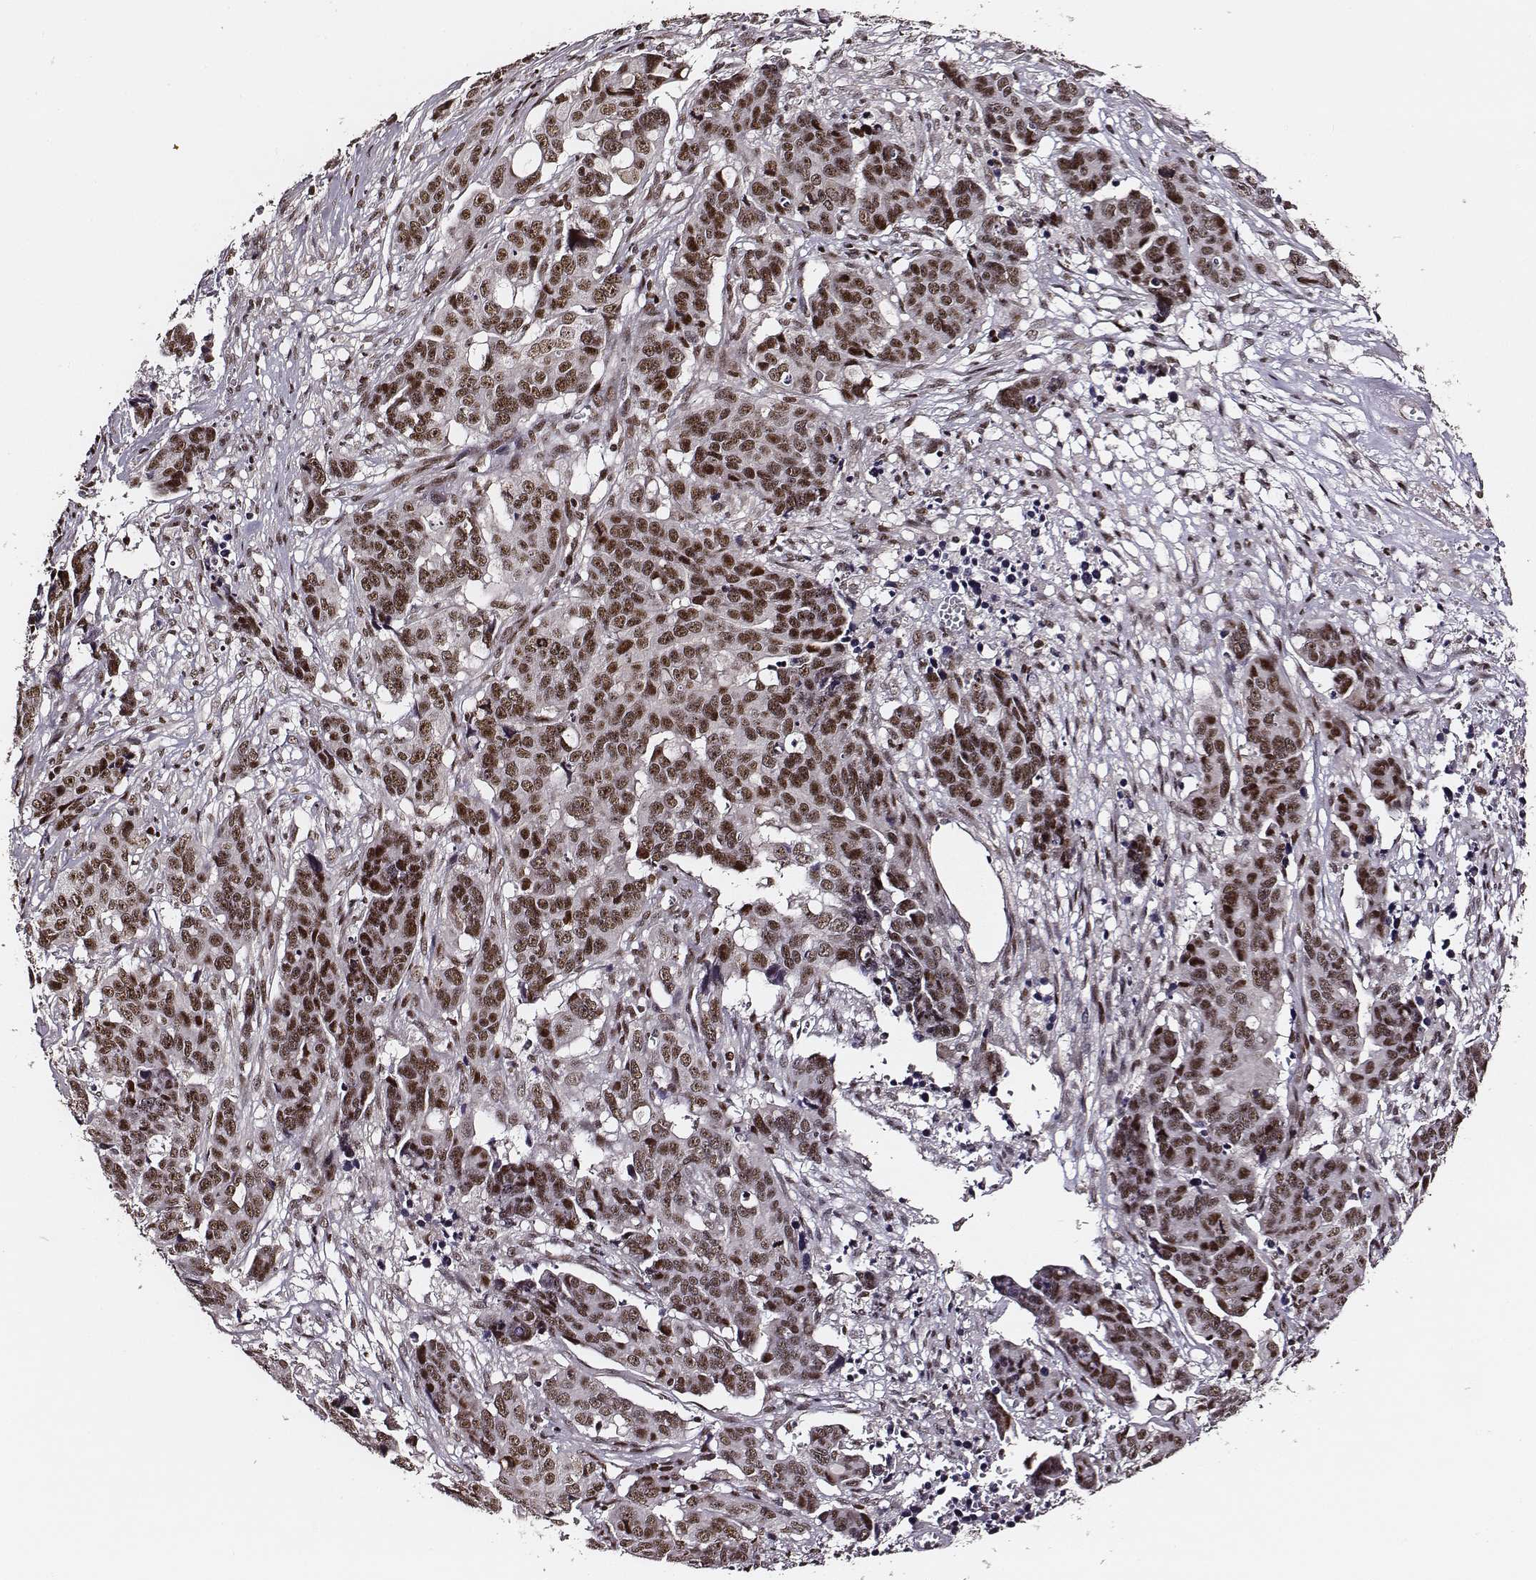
{"staining": {"intensity": "moderate", "quantity": ">75%", "location": "nuclear"}, "tissue": "ovarian cancer", "cell_type": "Tumor cells", "image_type": "cancer", "snomed": [{"axis": "morphology", "description": "Carcinoma, endometroid"}, {"axis": "topography", "description": "Ovary"}], "caption": "A photomicrograph of human ovarian cancer stained for a protein shows moderate nuclear brown staining in tumor cells.", "gene": "PPARA", "patient": {"sex": "female", "age": 78}}